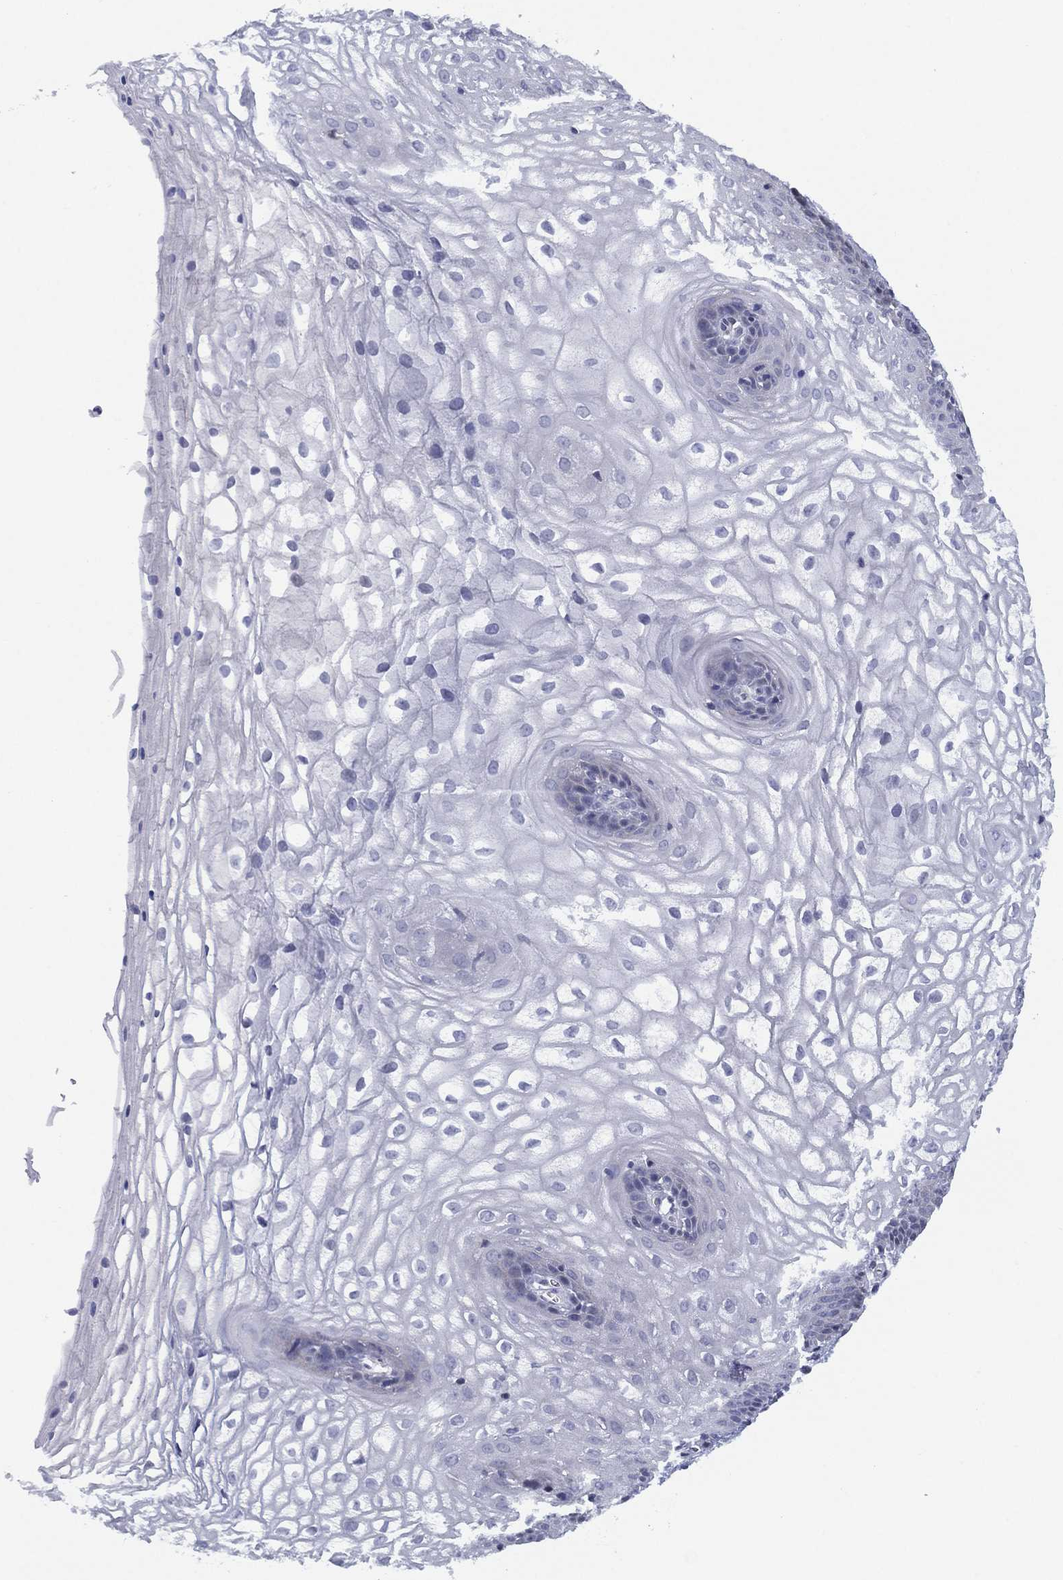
{"staining": {"intensity": "negative", "quantity": "none", "location": "none"}, "tissue": "vagina", "cell_type": "Squamous epithelial cells", "image_type": "normal", "snomed": [{"axis": "morphology", "description": "Normal tissue, NOS"}, {"axis": "topography", "description": "Vagina"}], "caption": "Protein analysis of benign vagina exhibits no significant positivity in squamous epithelial cells. Brightfield microscopy of IHC stained with DAB (3,3'-diaminobenzidine) (brown) and hematoxylin (blue), captured at high magnification.", "gene": "SLC4A4", "patient": {"sex": "female", "age": 34}}